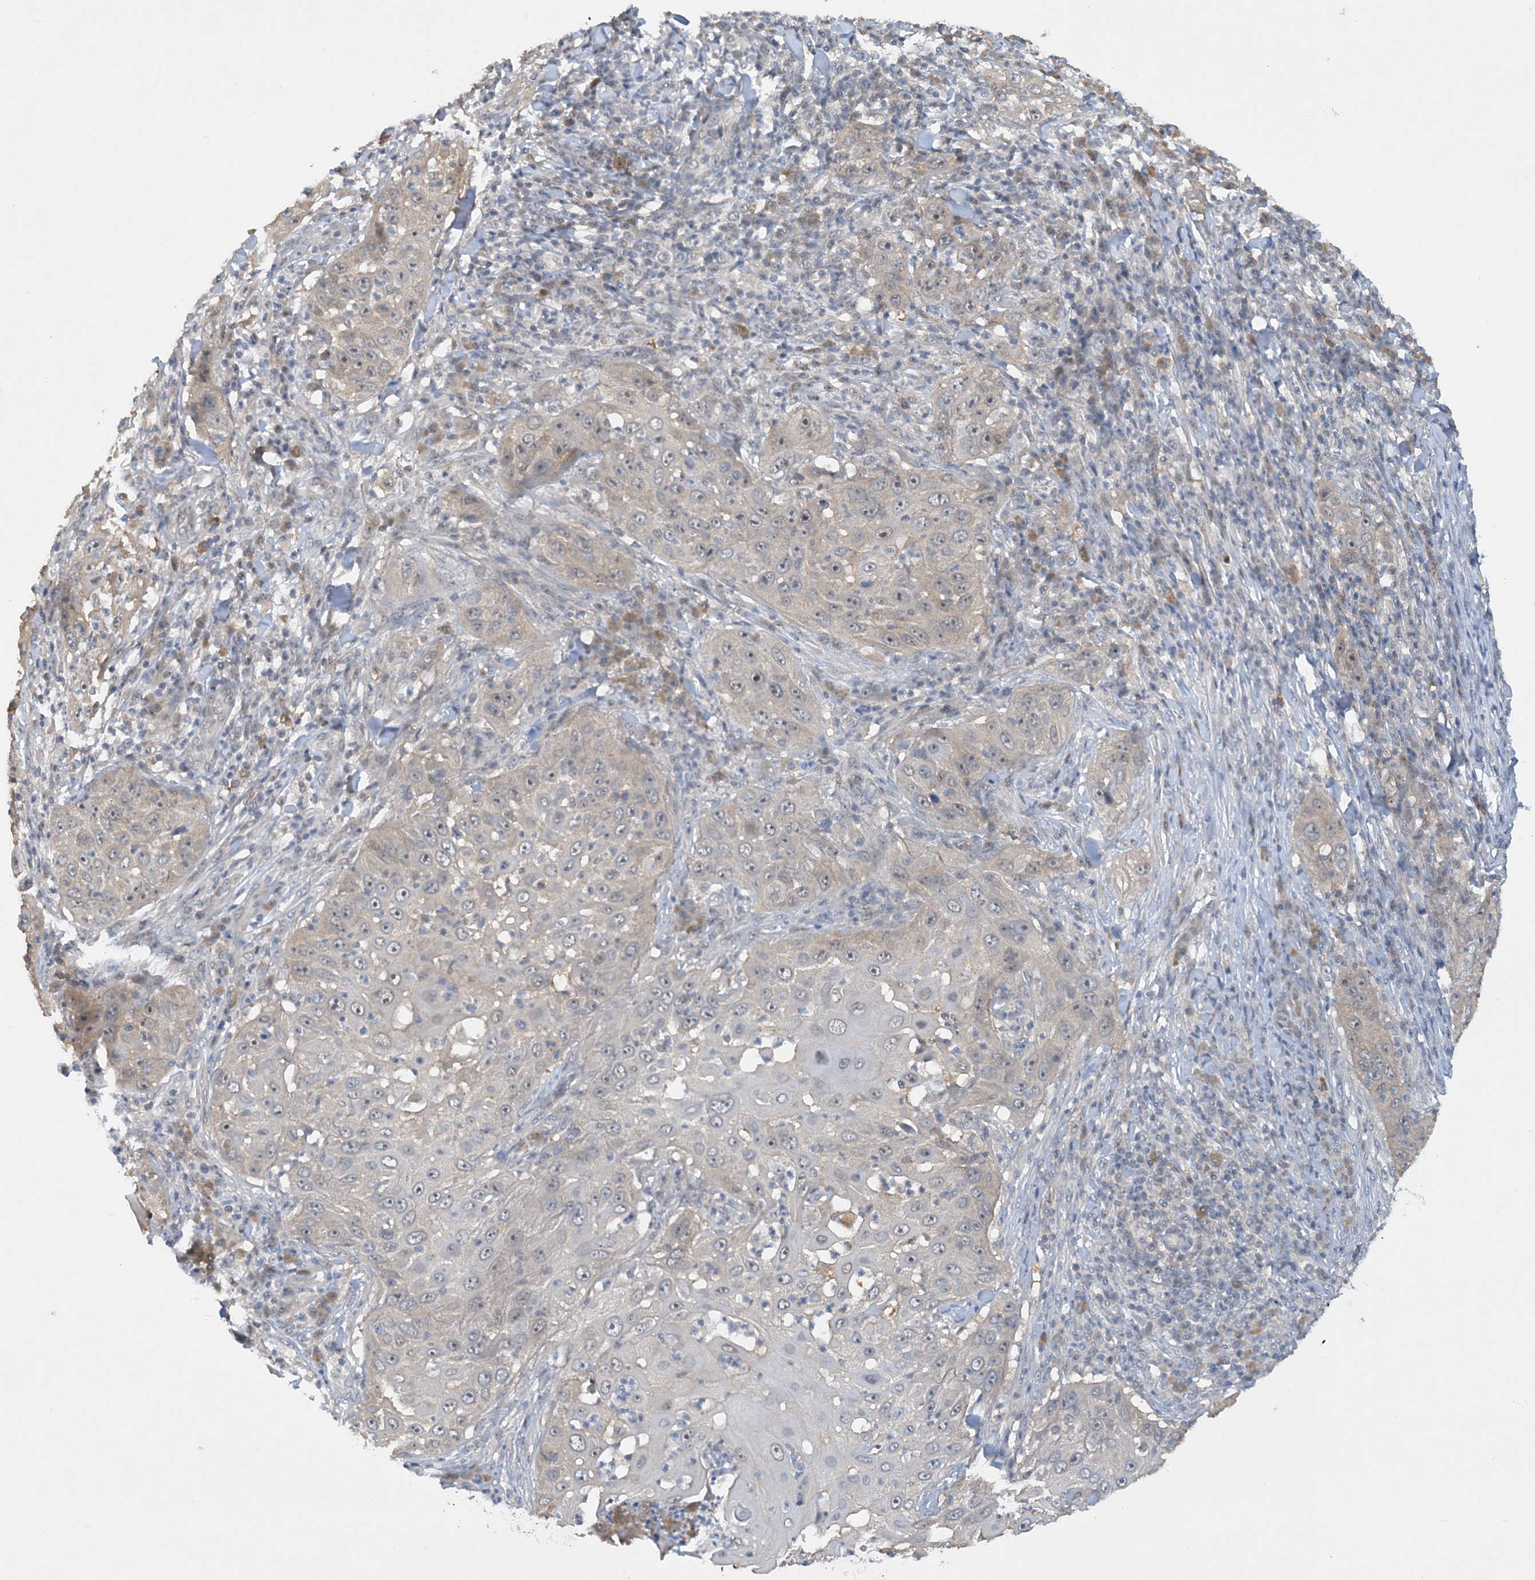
{"staining": {"intensity": "weak", "quantity": "<25%", "location": "cytoplasmic/membranous"}, "tissue": "skin cancer", "cell_type": "Tumor cells", "image_type": "cancer", "snomed": [{"axis": "morphology", "description": "Squamous cell carcinoma, NOS"}, {"axis": "topography", "description": "Skin"}], "caption": "Immunohistochemistry of skin squamous cell carcinoma exhibits no positivity in tumor cells. The staining was performed using DAB to visualize the protein expression in brown, while the nuclei were stained in blue with hematoxylin (Magnification: 20x).", "gene": "UBE2E1", "patient": {"sex": "female", "age": 44}}